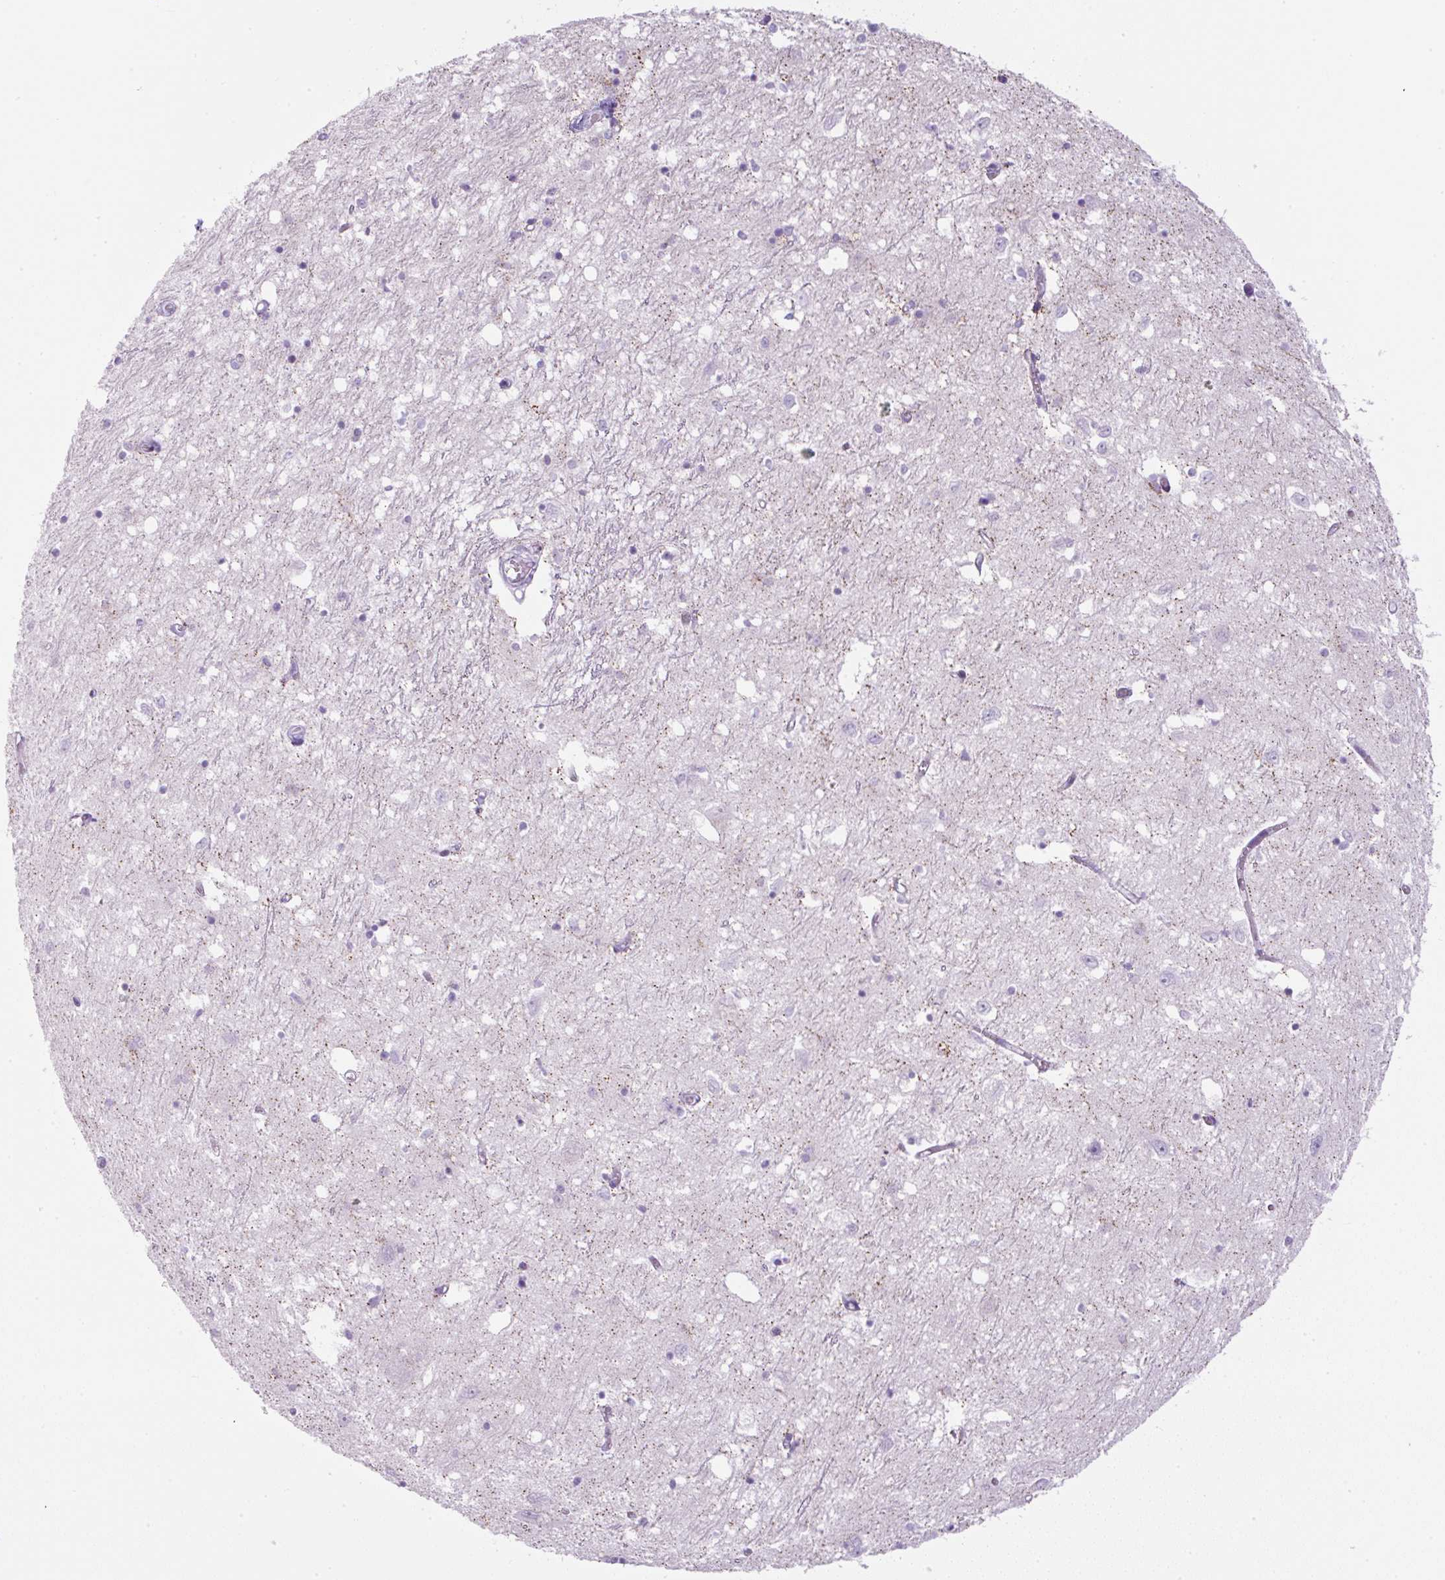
{"staining": {"intensity": "negative", "quantity": "none", "location": "none"}, "tissue": "caudate", "cell_type": "Glial cells", "image_type": "normal", "snomed": [{"axis": "morphology", "description": "Normal tissue, NOS"}, {"axis": "topography", "description": "Lateral ventricle wall"}], "caption": "This is an IHC micrograph of unremarkable human caudate. There is no positivity in glial cells.", "gene": "FGFBP3", "patient": {"sex": "male", "age": 70}}